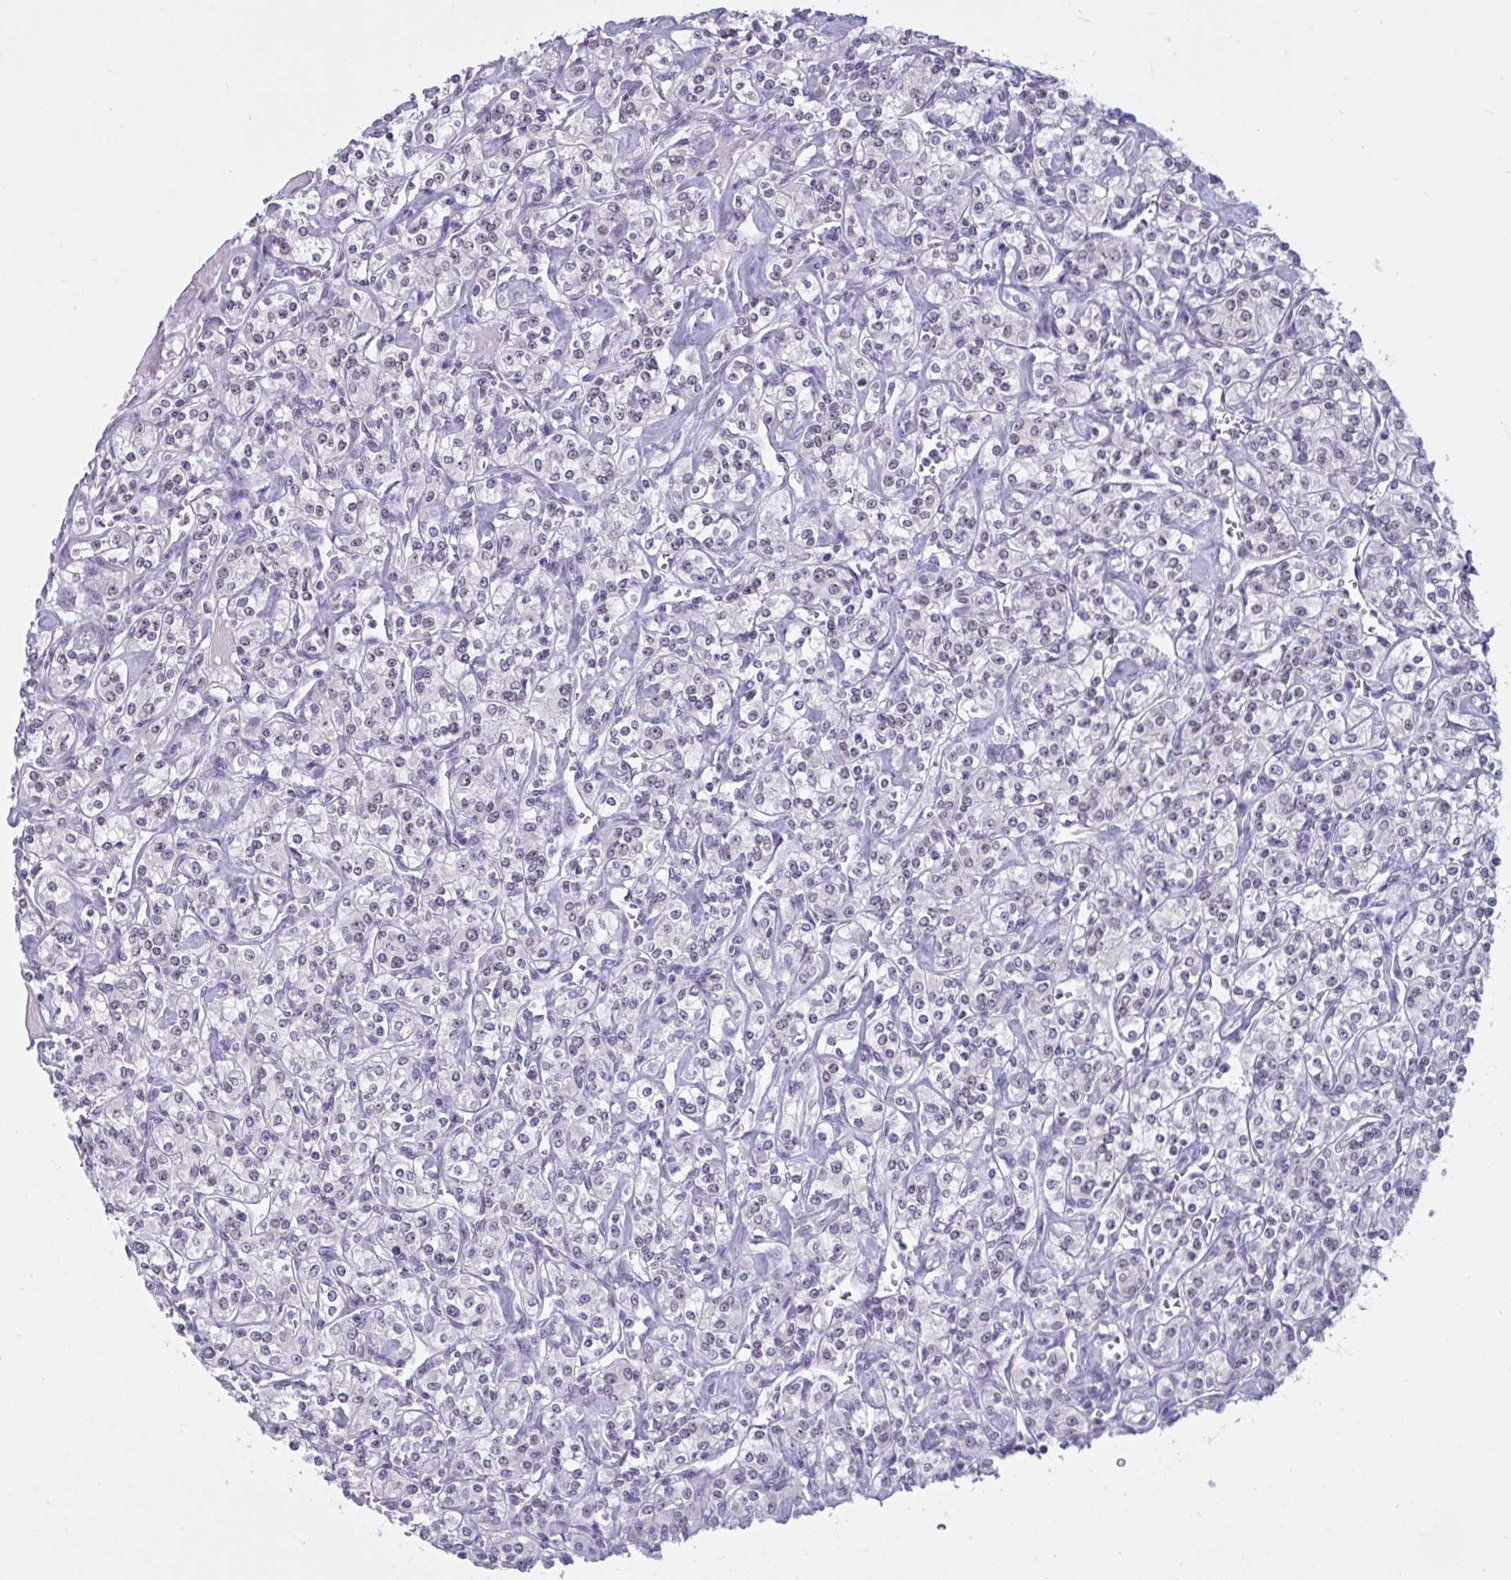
{"staining": {"intensity": "weak", "quantity": "25%-75%", "location": "nuclear"}, "tissue": "renal cancer", "cell_type": "Tumor cells", "image_type": "cancer", "snomed": [{"axis": "morphology", "description": "Adenocarcinoma, NOS"}, {"axis": "topography", "description": "Kidney"}], "caption": "This is a histology image of immunohistochemistry (IHC) staining of renal cancer, which shows weak expression in the nuclear of tumor cells.", "gene": "TGM6", "patient": {"sex": "male", "age": 77}}